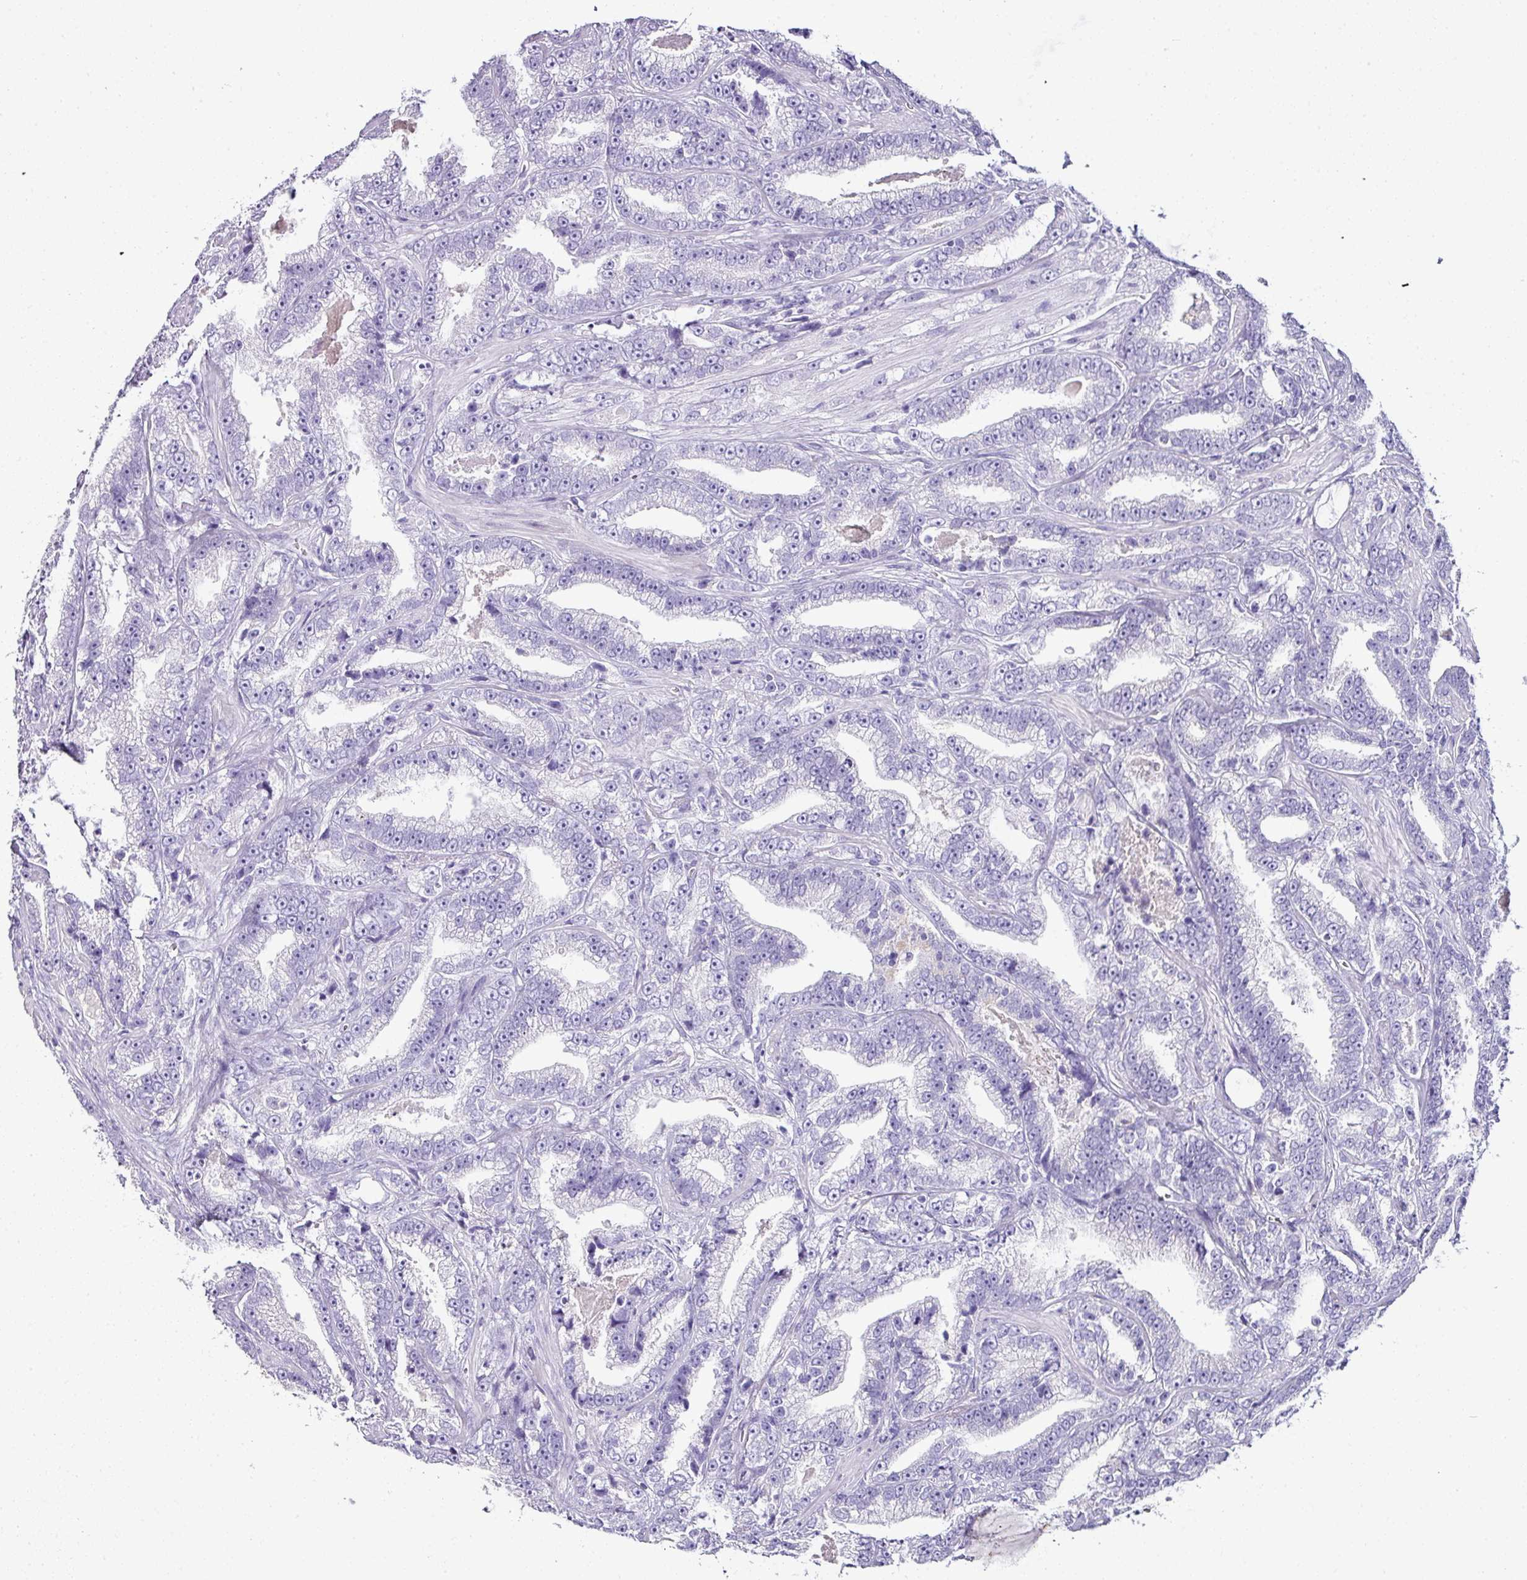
{"staining": {"intensity": "negative", "quantity": "none", "location": "none"}, "tissue": "prostate cancer", "cell_type": "Tumor cells", "image_type": "cancer", "snomed": [{"axis": "morphology", "description": "Adenocarcinoma, High grade"}, {"axis": "topography", "description": "Prostate and seminal vesicle, NOS"}], "caption": "DAB immunohistochemical staining of prostate adenocarcinoma (high-grade) reveals no significant staining in tumor cells.", "gene": "NAPSA", "patient": {"sex": "male", "age": 67}}